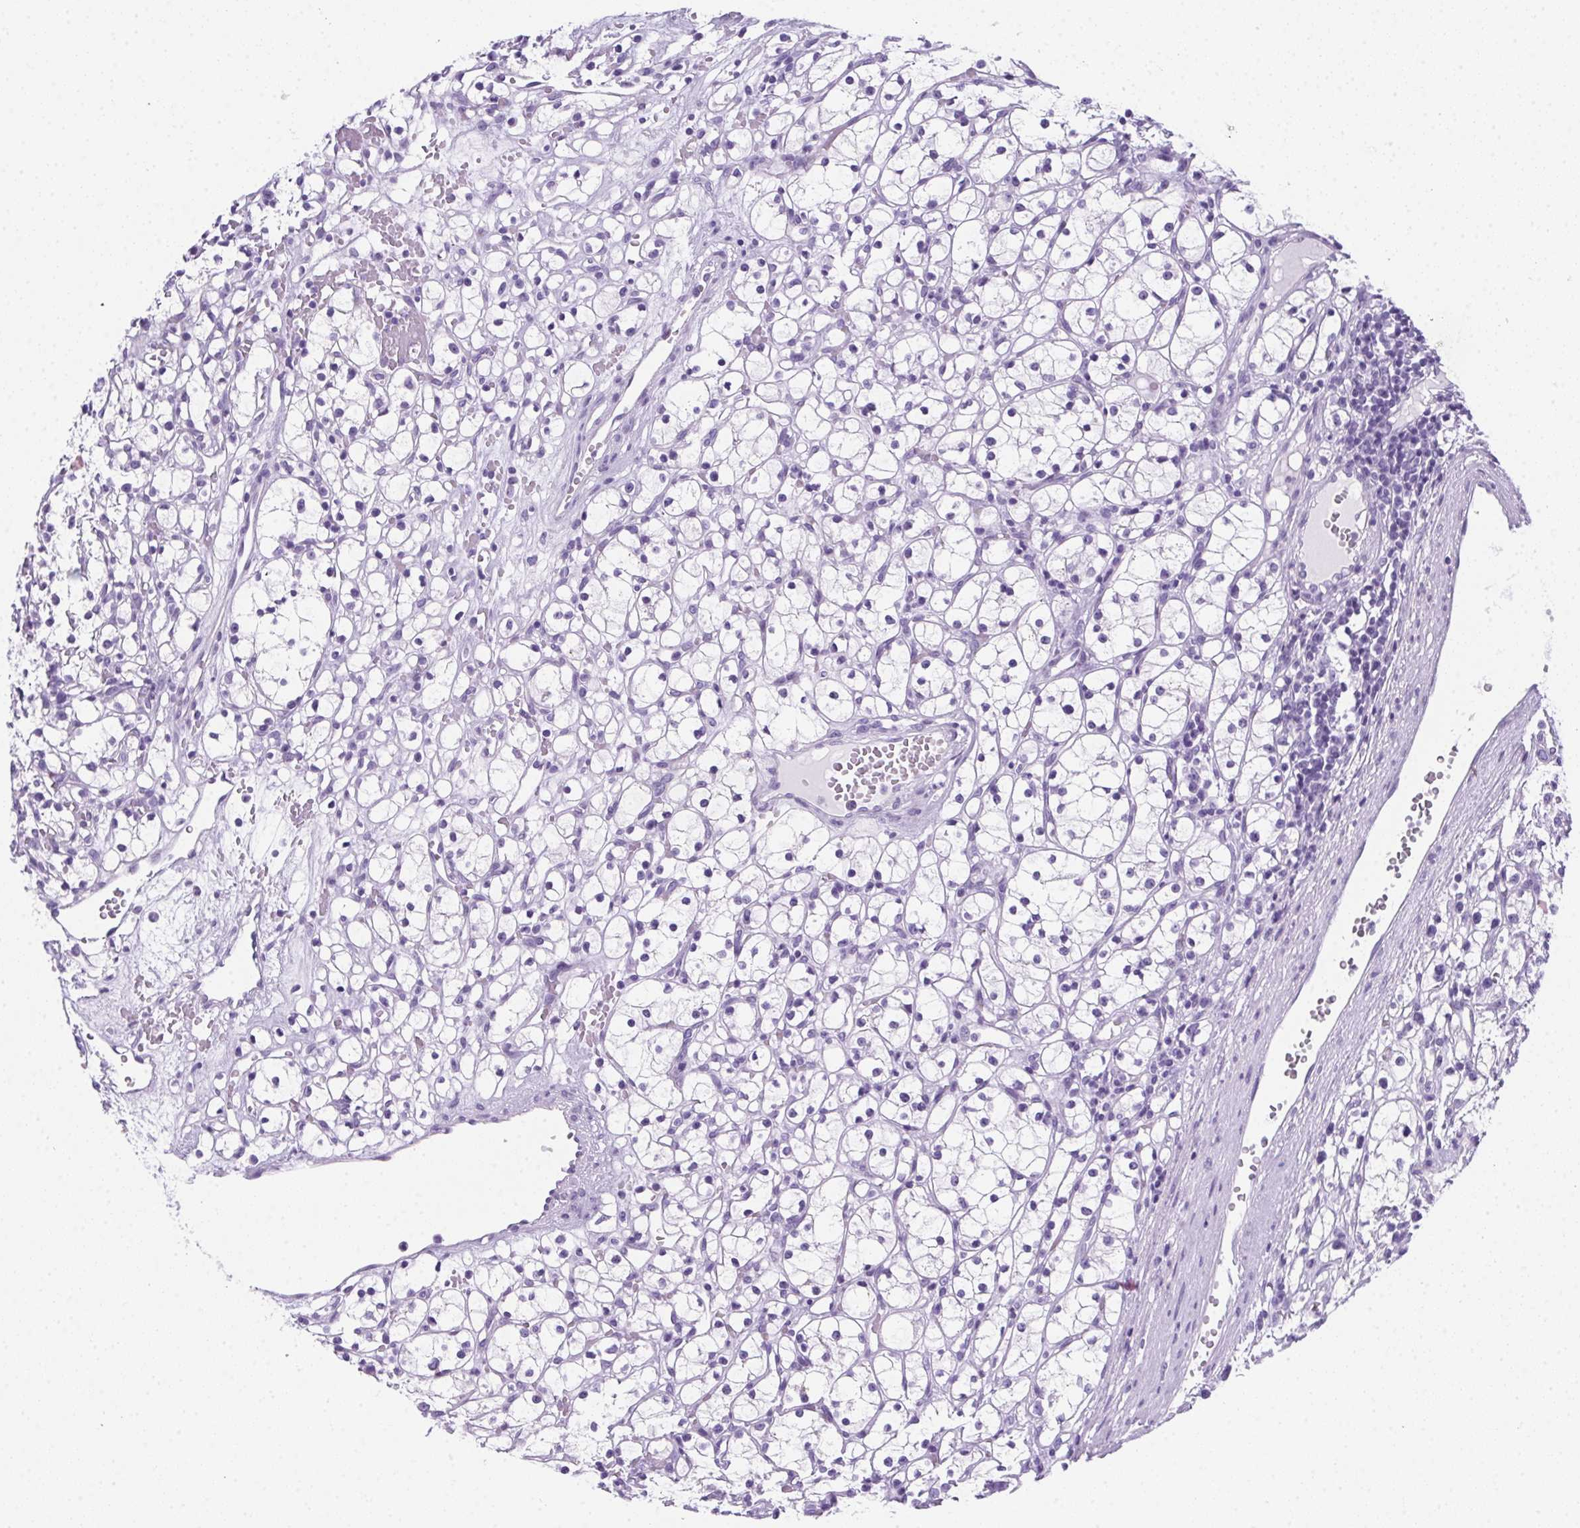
{"staining": {"intensity": "negative", "quantity": "none", "location": "none"}, "tissue": "renal cancer", "cell_type": "Tumor cells", "image_type": "cancer", "snomed": [{"axis": "morphology", "description": "Adenocarcinoma, NOS"}, {"axis": "topography", "description": "Kidney"}], "caption": "The immunohistochemistry micrograph has no significant positivity in tumor cells of renal cancer (adenocarcinoma) tissue.", "gene": "SPACA5B", "patient": {"sex": "female", "age": 59}}